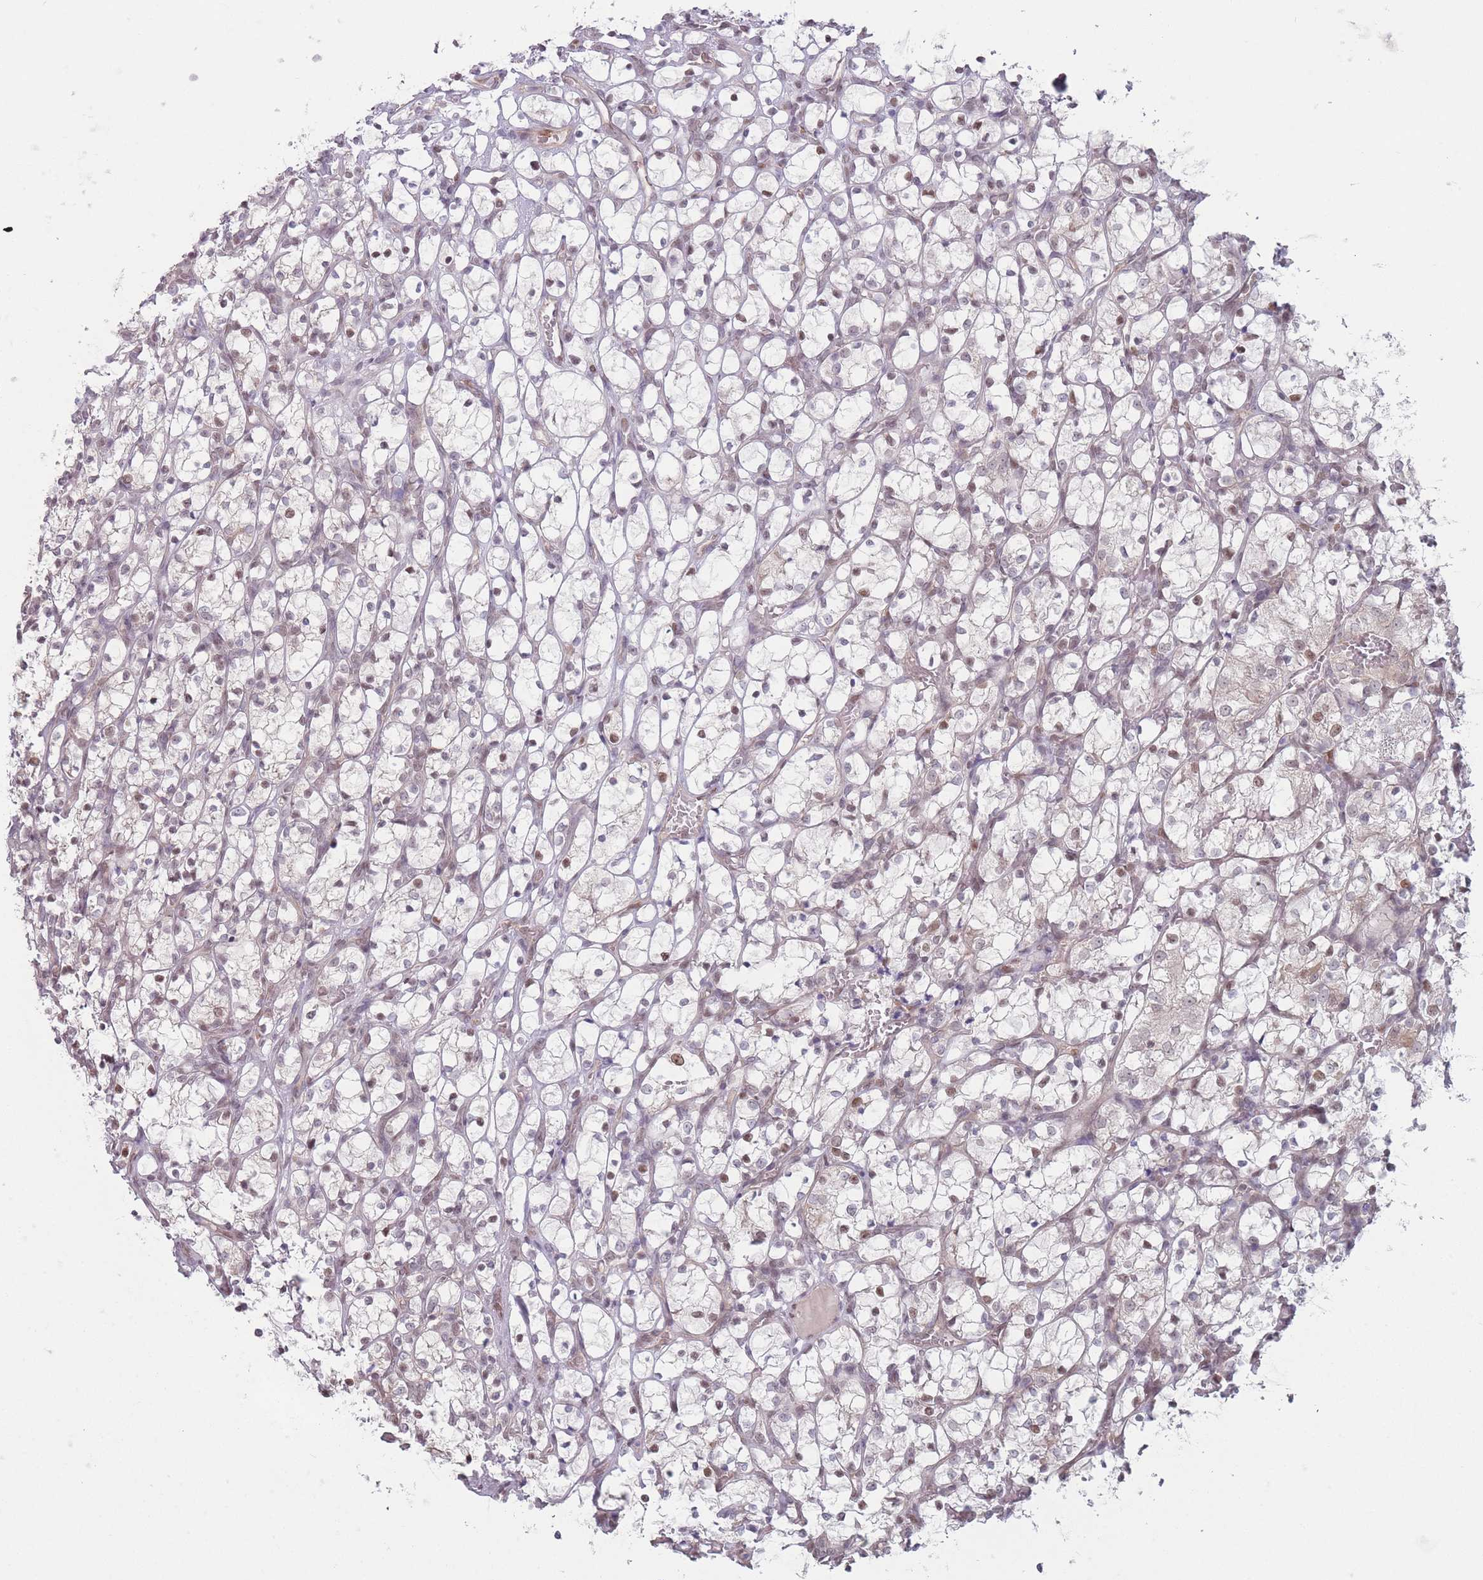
{"staining": {"intensity": "weak", "quantity": "25%-75%", "location": "nuclear"}, "tissue": "renal cancer", "cell_type": "Tumor cells", "image_type": "cancer", "snomed": [{"axis": "morphology", "description": "Adenocarcinoma, NOS"}, {"axis": "topography", "description": "Kidney"}], "caption": "IHC image of human renal cancer stained for a protein (brown), which demonstrates low levels of weak nuclear positivity in about 25%-75% of tumor cells.", "gene": "SH3BGRL2", "patient": {"sex": "female", "age": 69}}